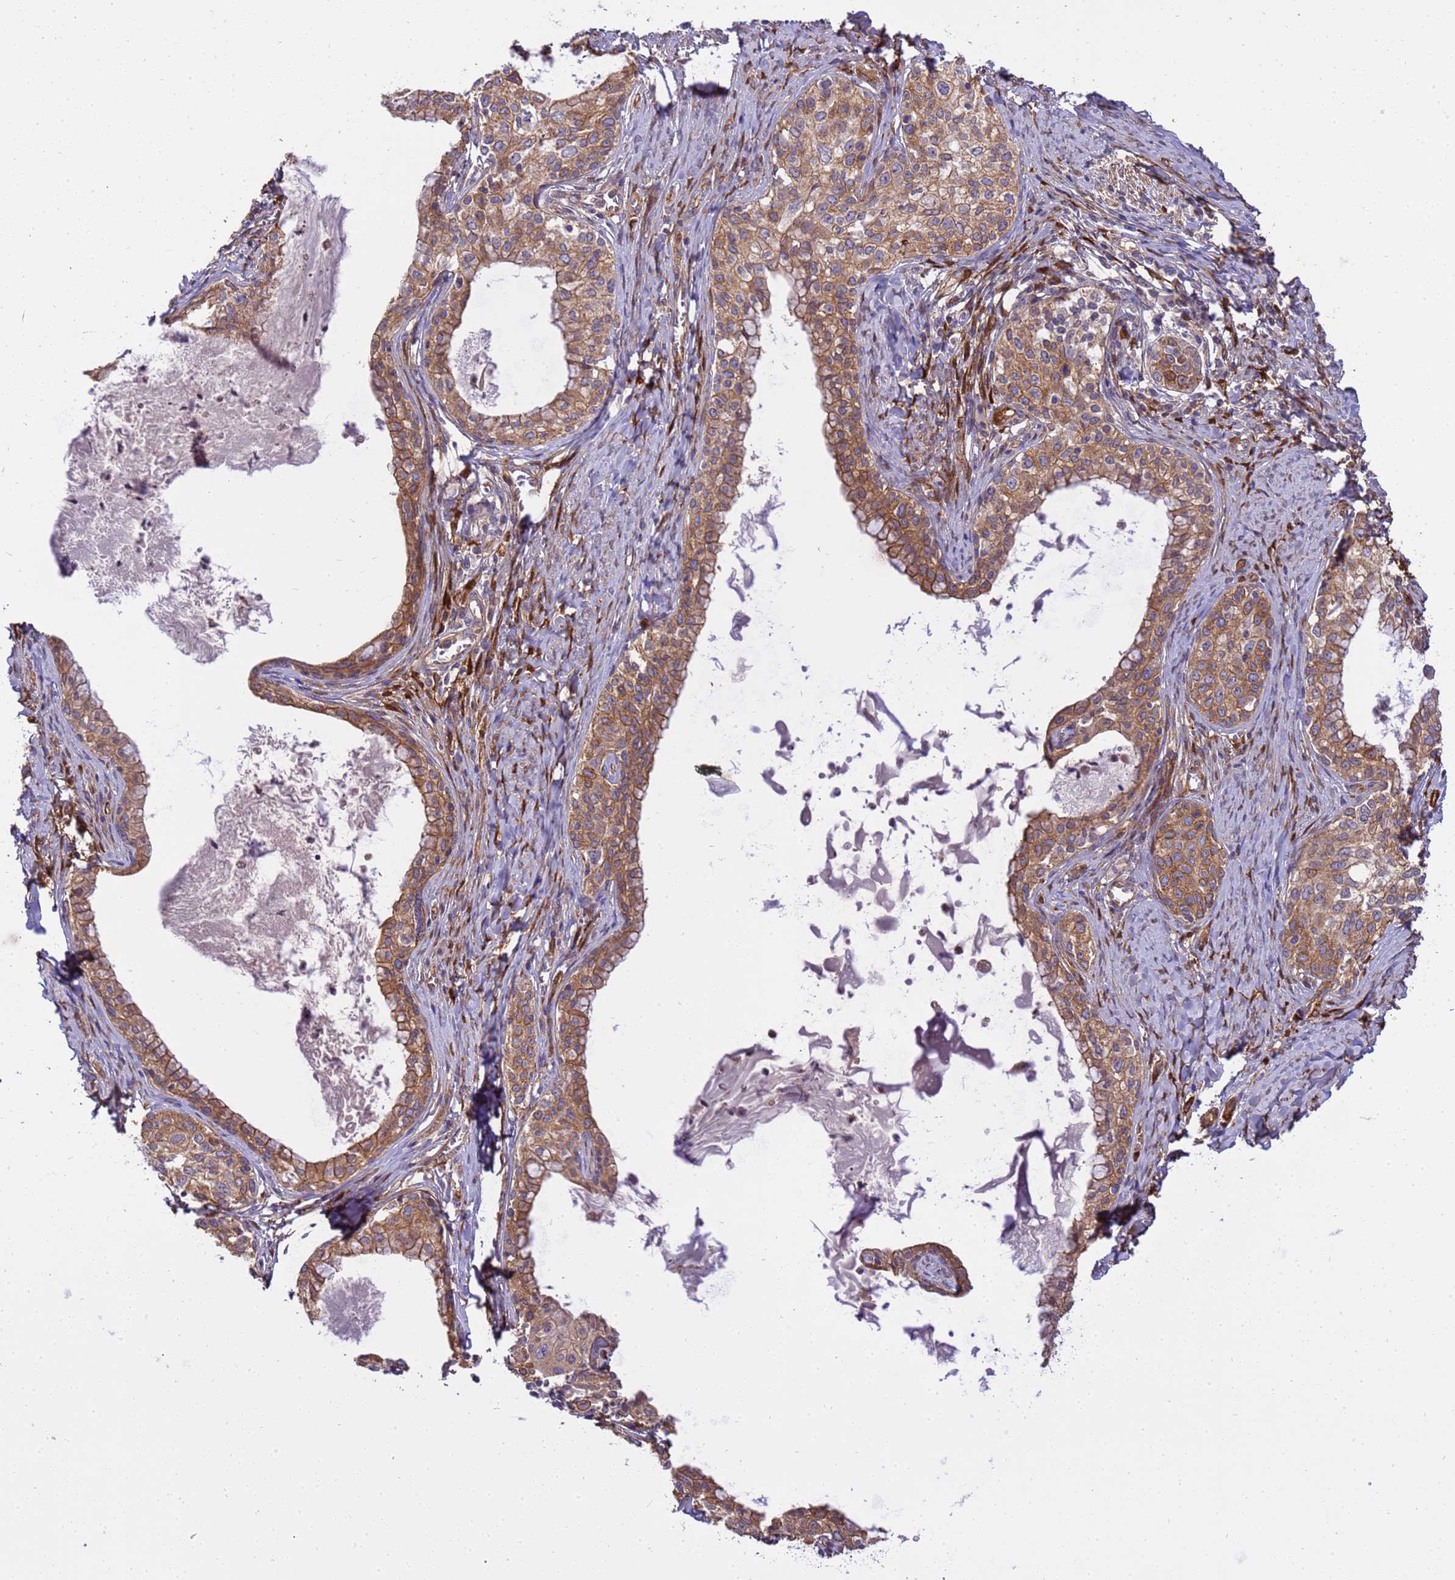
{"staining": {"intensity": "moderate", "quantity": ">75%", "location": "cytoplasmic/membranous"}, "tissue": "cervical cancer", "cell_type": "Tumor cells", "image_type": "cancer", "snomed": [{"axis": "morphology", "description": "Squamous cell carcinoma, NOS"}, {"axis": "morphology", "description": "Adenocarcinoma, NOS"}, {"axis": "topography", "description": "Cervix"}], "caption": "High-magnification brightfield microscopy of cervical cancer stained with DAB (brown) and counterstained with hematoxylin (blue). tumor cells exhibit moderate cytoplasmic/membranous expression is present in about>75% of cells. (DAB (3,3'-diaminobenzidine) IHC with brightfield microscopy, high magnification).", "gene": "SMCO3", "patient": {"sex": "female", "age": 52}}